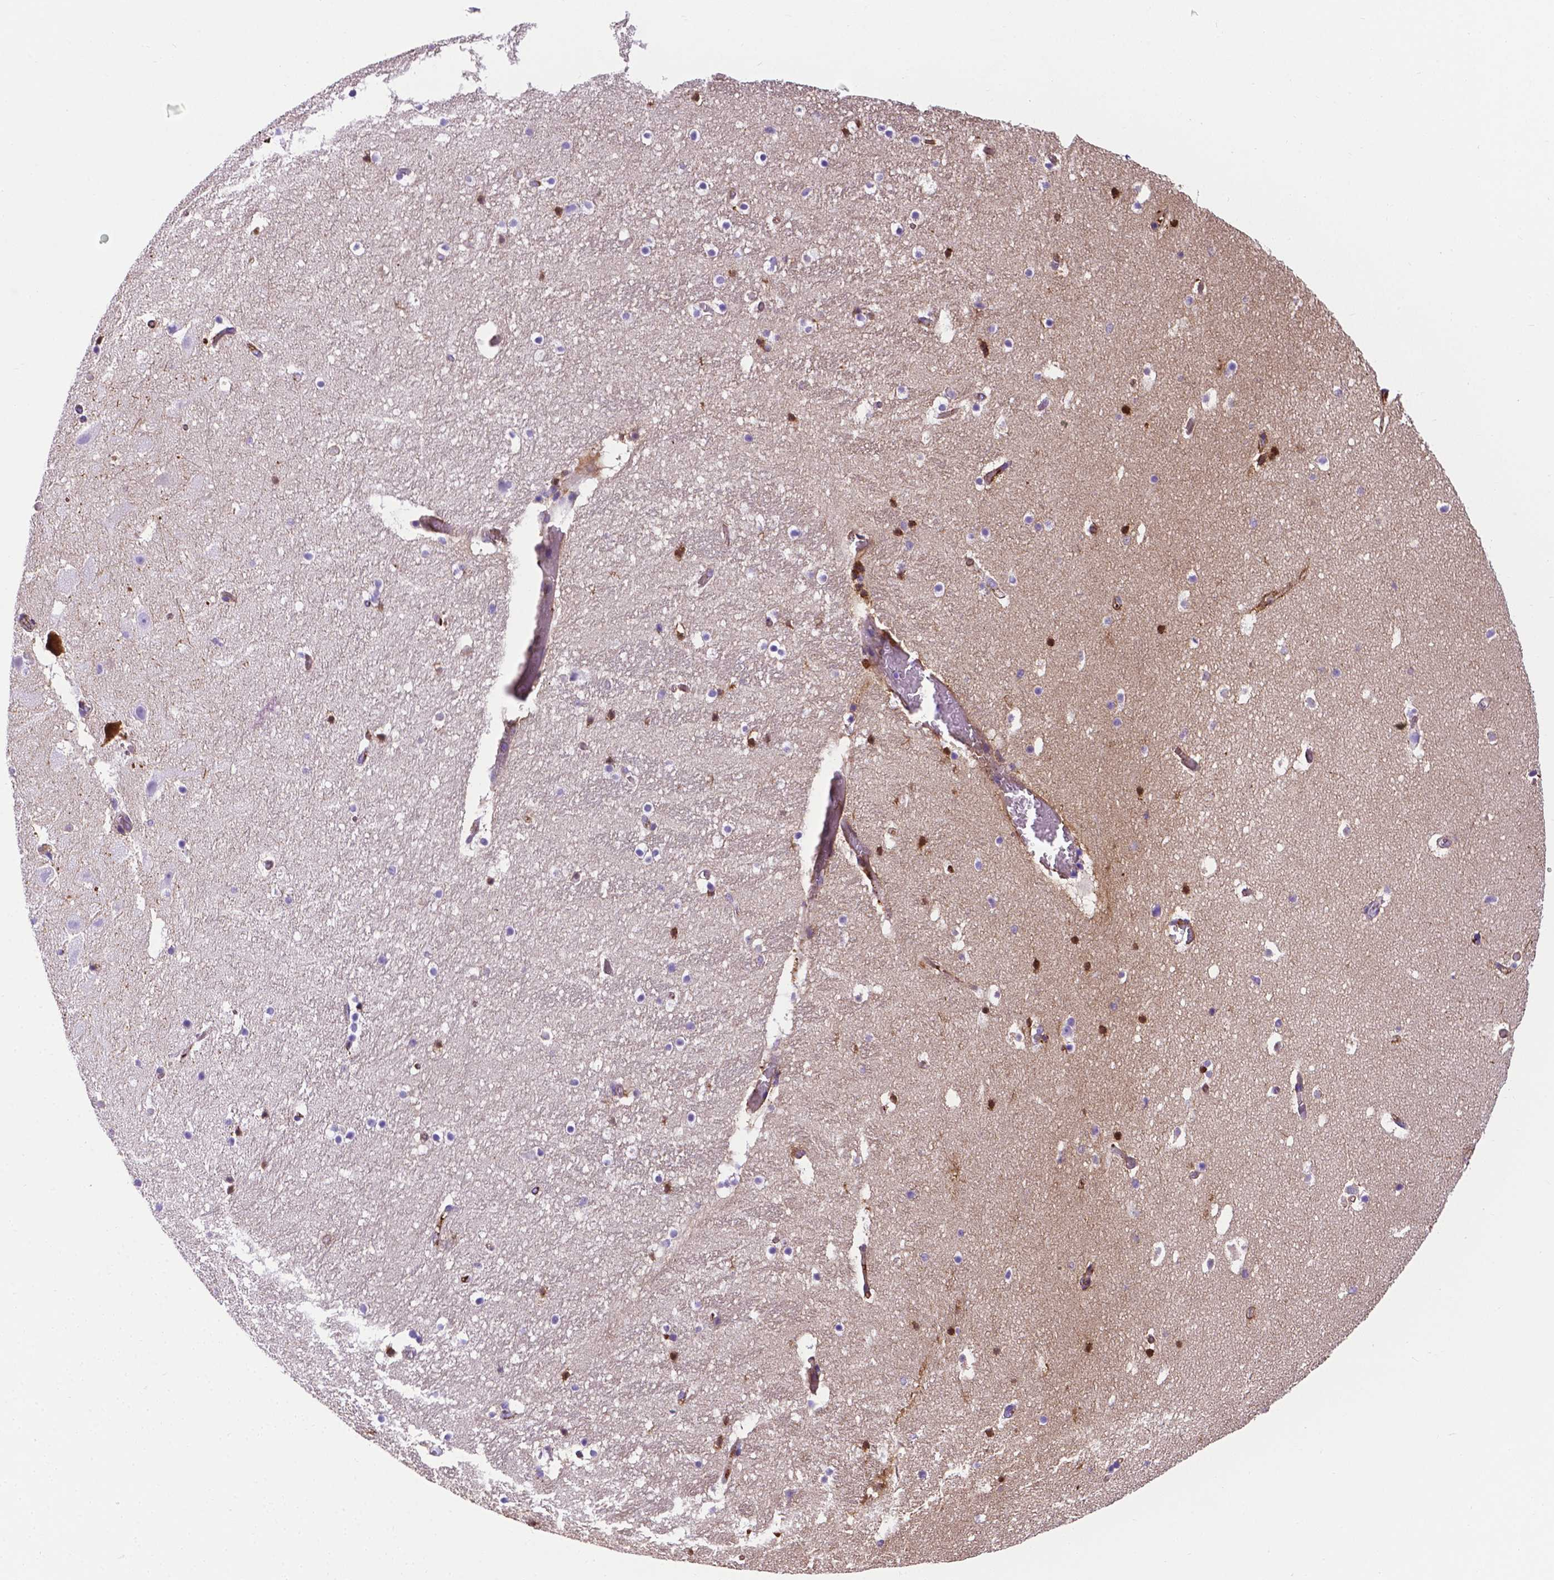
{"staining": {"intensity": "strong", "quantity": "<25%", "location": "cytoplasmic/membranous,nuclear"}, "tissue": "hippocampus", "cell_type": "Glial cells", "image_type": "normal", "snomed": [{"axis": "morphology", "description": "Normal tissue, NOS"}, {"axis": "topography", "description": "Hippocampus"}], "caption": "A high-resolution image shows immunohistochemistry (IHC) staining of normal hippocampus, which displays strong cytoplasmic/membranous,nuclear expression in about <25% of glial cells. Using DAB (brown) and hematoxylin (blue) stains, captured at high magnification using brightfield microscopy.", "gene": "APOE", "patient": {"sex": "male", "age": 26}}